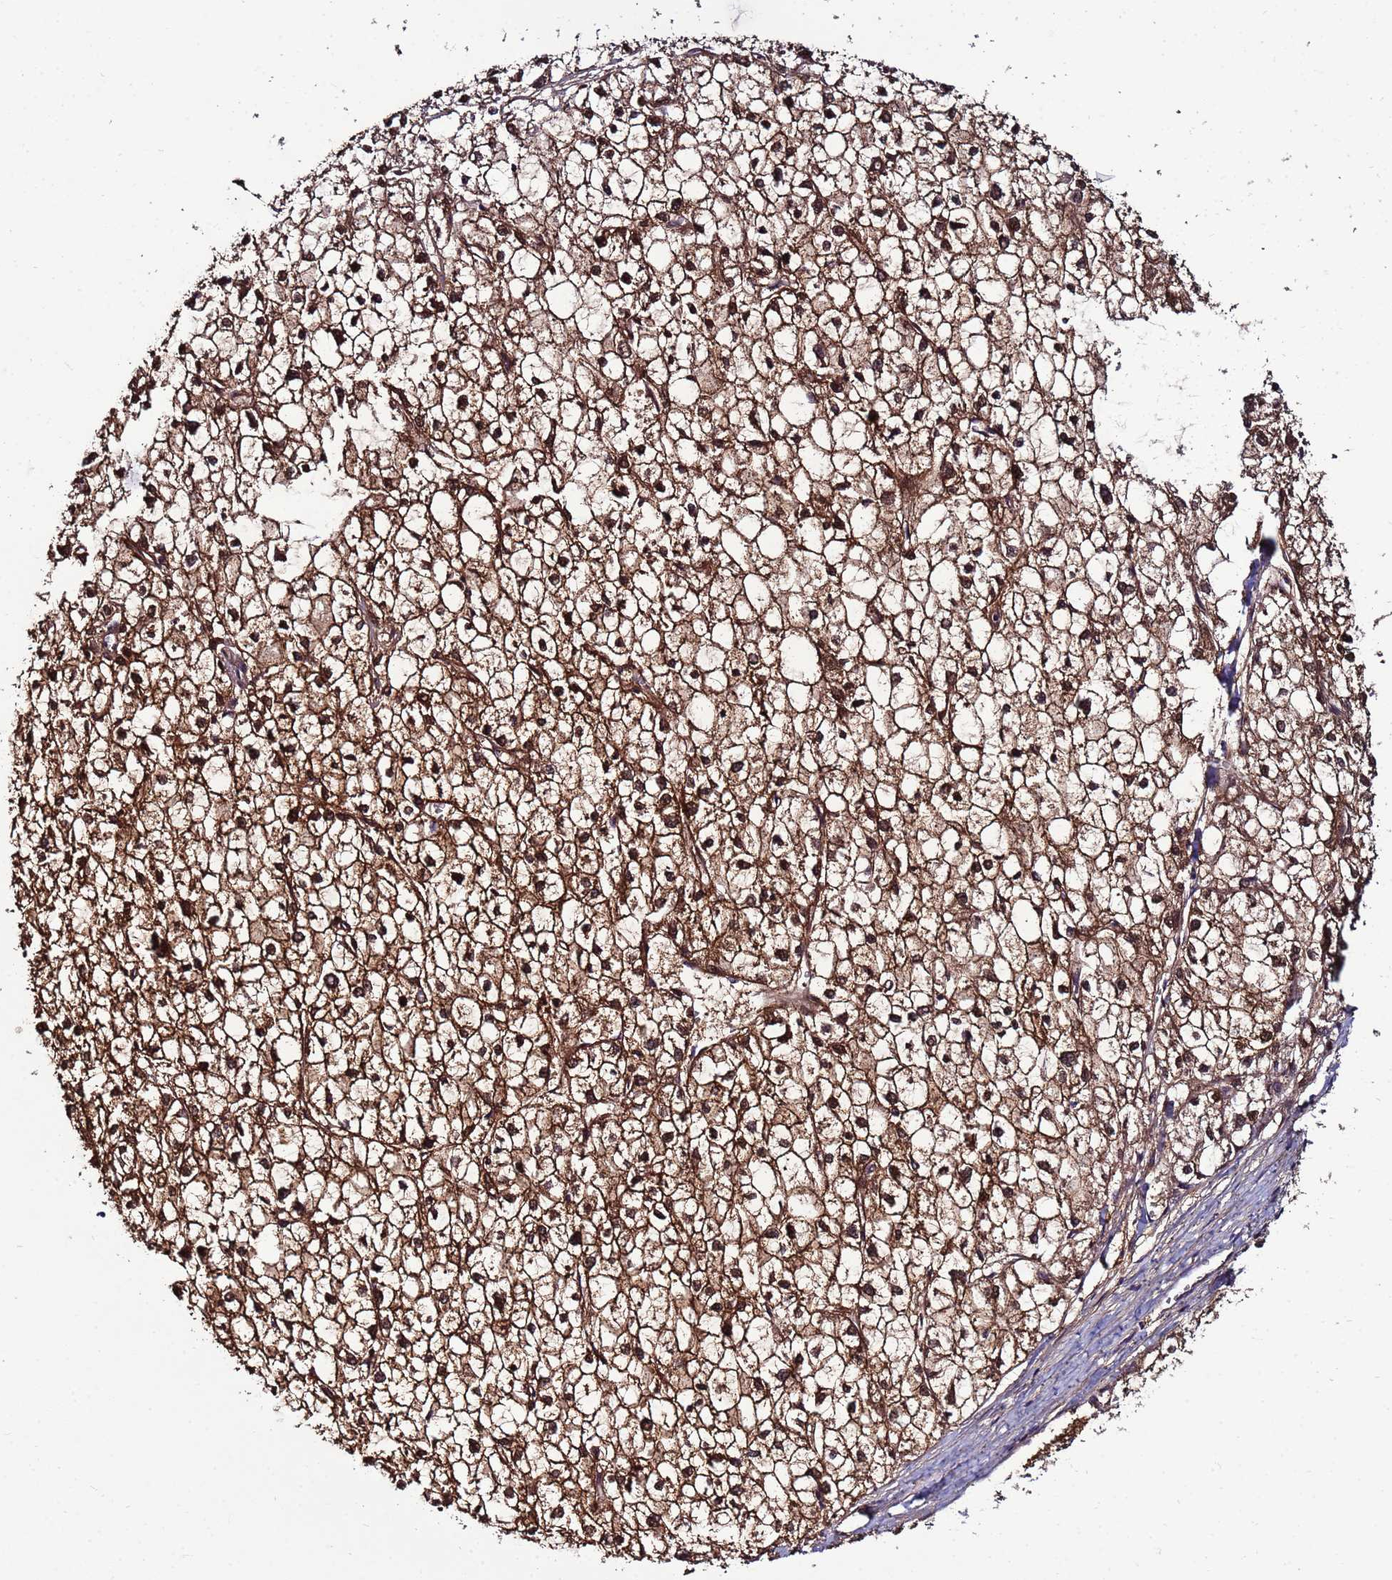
{"staining": {"intensity": "moderate", "quantity": ">75%", "location": "cytoplasmic/membranous,nuclear"}, "tissue": "liver cancer", "cell_type": "Tumor cells", "image_type": "cancer", "snomed": [{"axis": "morphology", "description": "Carcinoma, Hepatocellular, NOS"}, {"axis": "topography", "description": "Liver"}], "caption": "This is an image of IHC staining of liver cancer, which shows moderate staining in the cytoplasmic/membranous and nuclear of tumor cells.", "gene": "NAXE", "patient": {"sex": "female", "age": 43}}